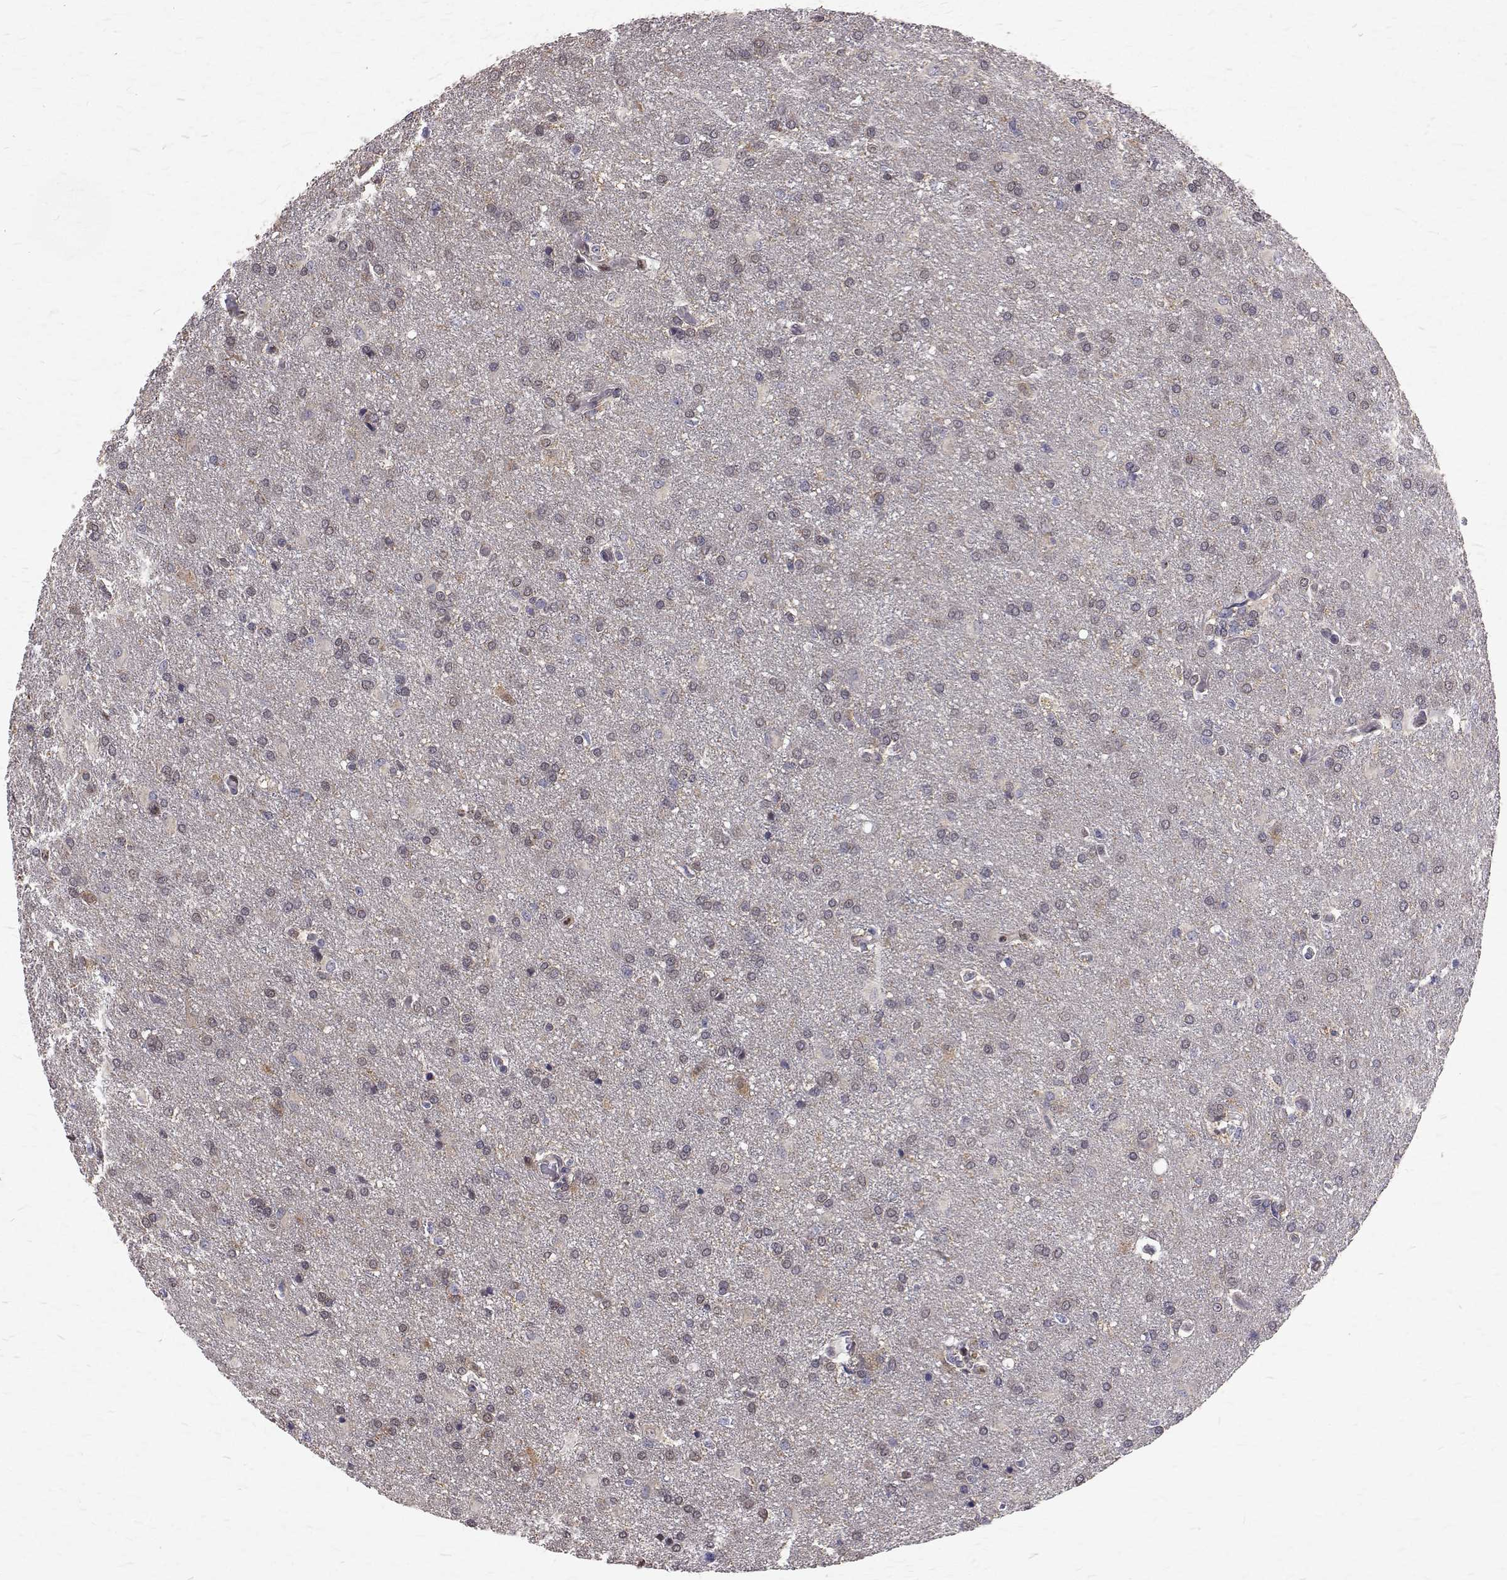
{"staining": {"intensity": "negative", "quantity": "none", "location": "none"}, "tissue": "glioma", "cell_type": "Tumor cells", "image_type": "cancer", "snomed": [{"axis": "morphology", "description": "Glioma, malignant, High grade"}, {"axis": "topography", "description": "Brain"}], "caption": "There is no significant staining in tumor cells of malignant glioma (high-grade).", "gene": "CCDC89", "patient": {"sex": "male", "age": 68}}